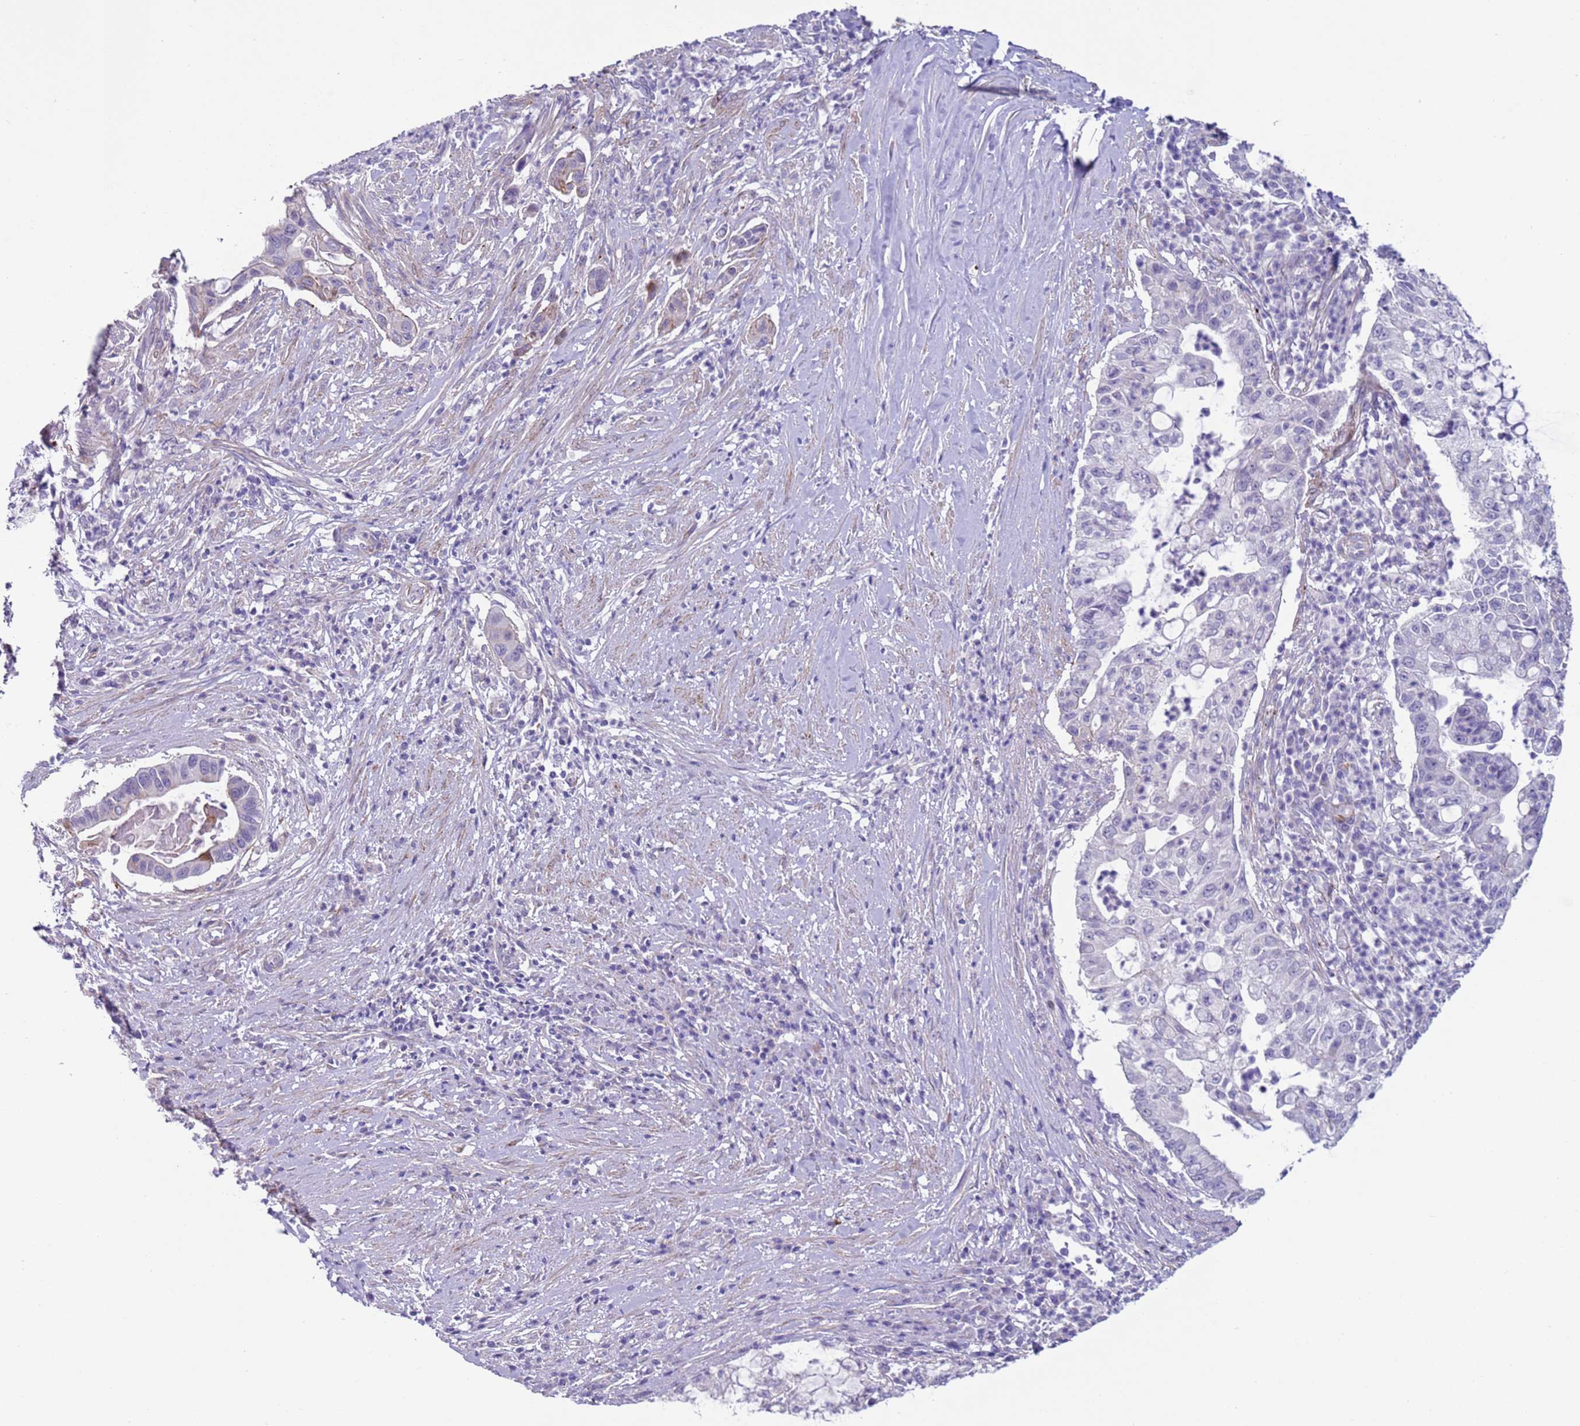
{"staining": {"intensity": "negative", "quantity": "none", "location": "none"}, "tissue": "pancreatic cancer", "cell_type": "Tumor cells", "image_type": "cancer", "snomed": [{"axis": "morphology", "description": "Adenocarcinoma, NOS"}, {"axis": "topography", "description": "Pancreas"}], "caption": "A photomicrograph of human adenocarcinoma (pancreatic) is negative for staining in tumor cells.", "gene": "HEATR1", "patient": {"sex": "male", "age": 73}}